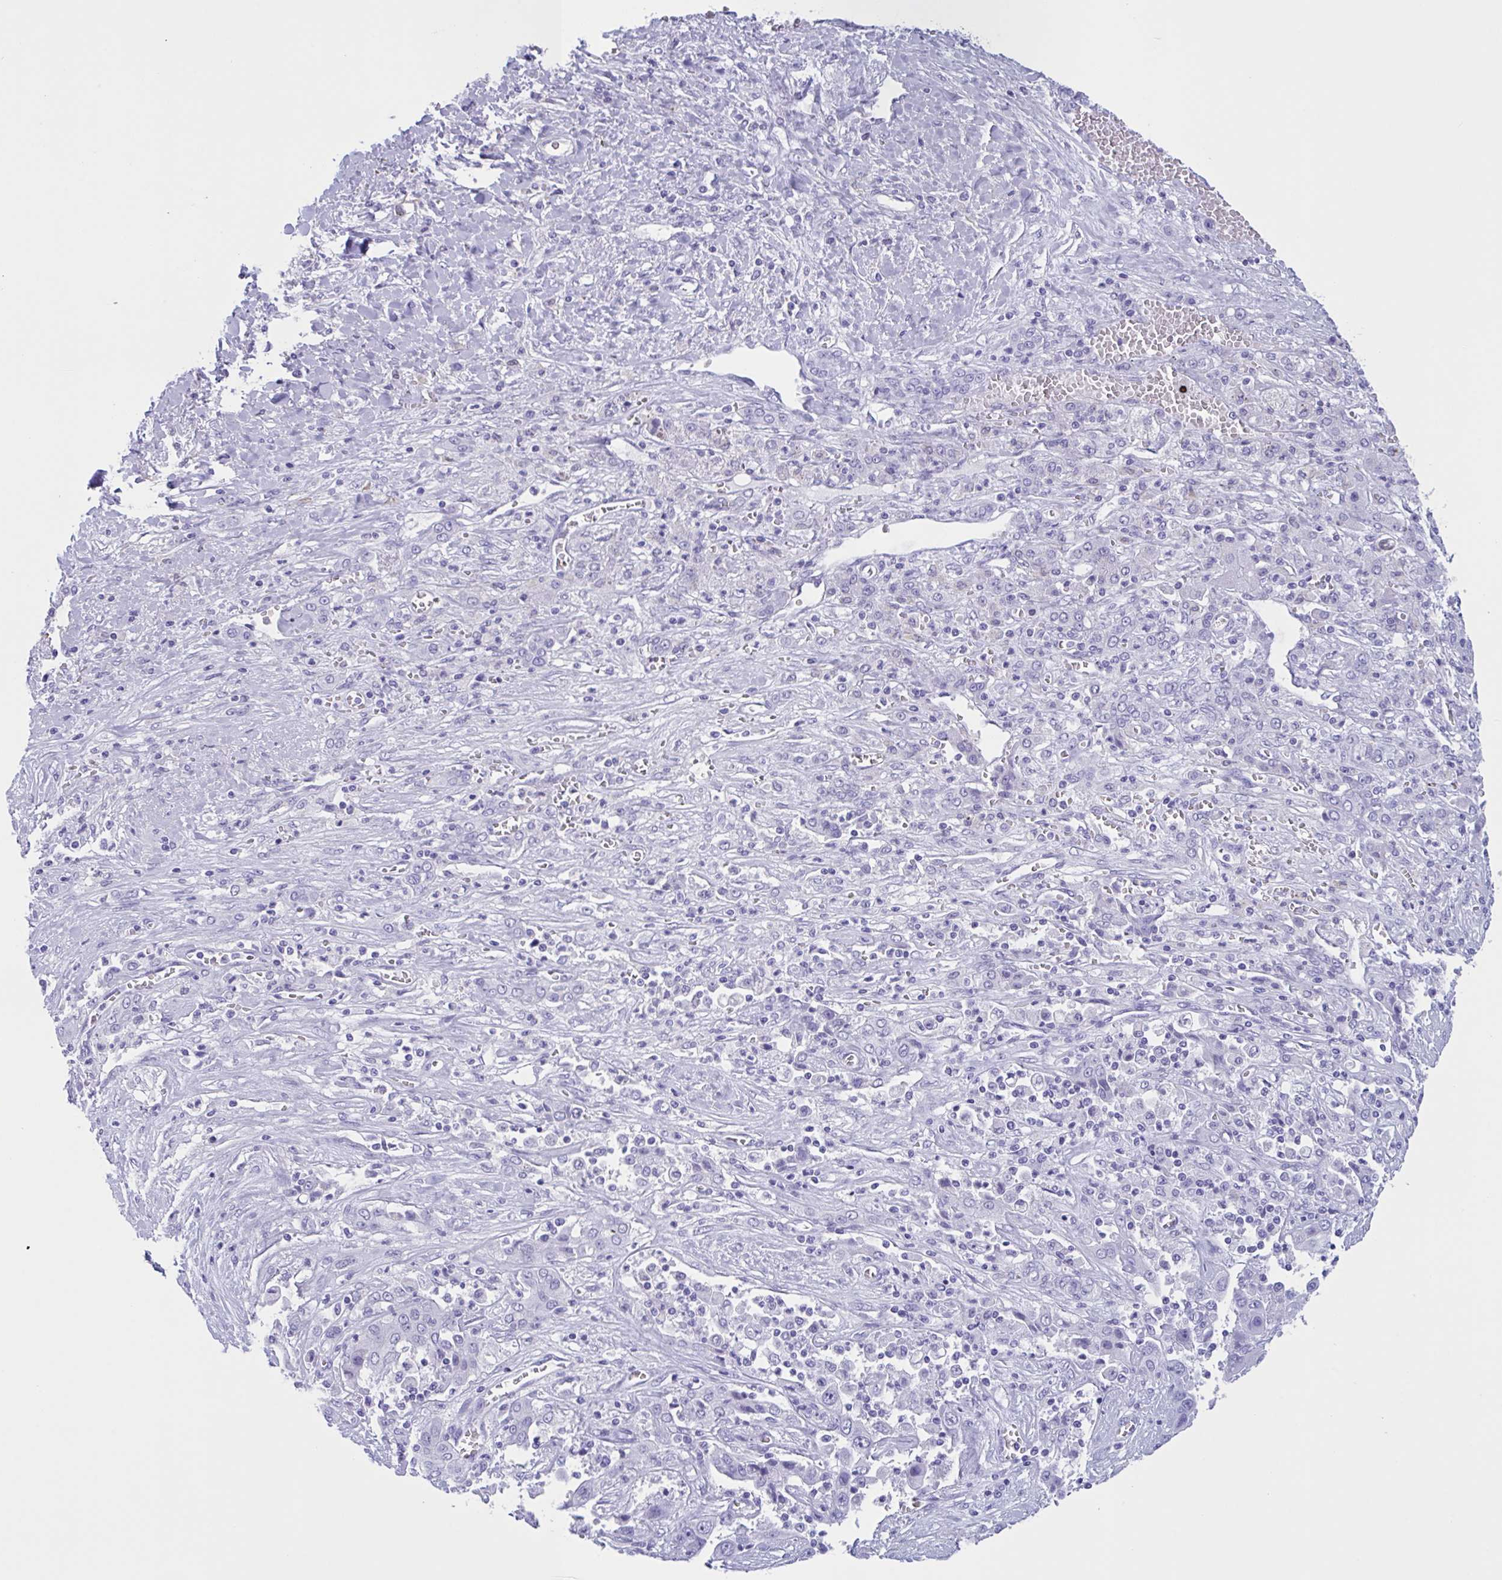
{"staining": {"intensity": "negative", "quantity": "none", "location": "none"}, "tissue": "liver cancer", "cell_type": "Tumor cells", "image_type": "cancer", "snomed": [{"axis": "morphology", "description": "Cholangiocarcinoma"}, {"axis": "topography", "description": "Liver"}], "caption": "A high-resolution histopathology image shows immunohistochemistry (IHC) staining of liver cancer (cholangiocarcinoma), which displays no significant staining in tumor cells.", "gene": "ZNF850", "patient": {"sex": "female", "age": 52}}